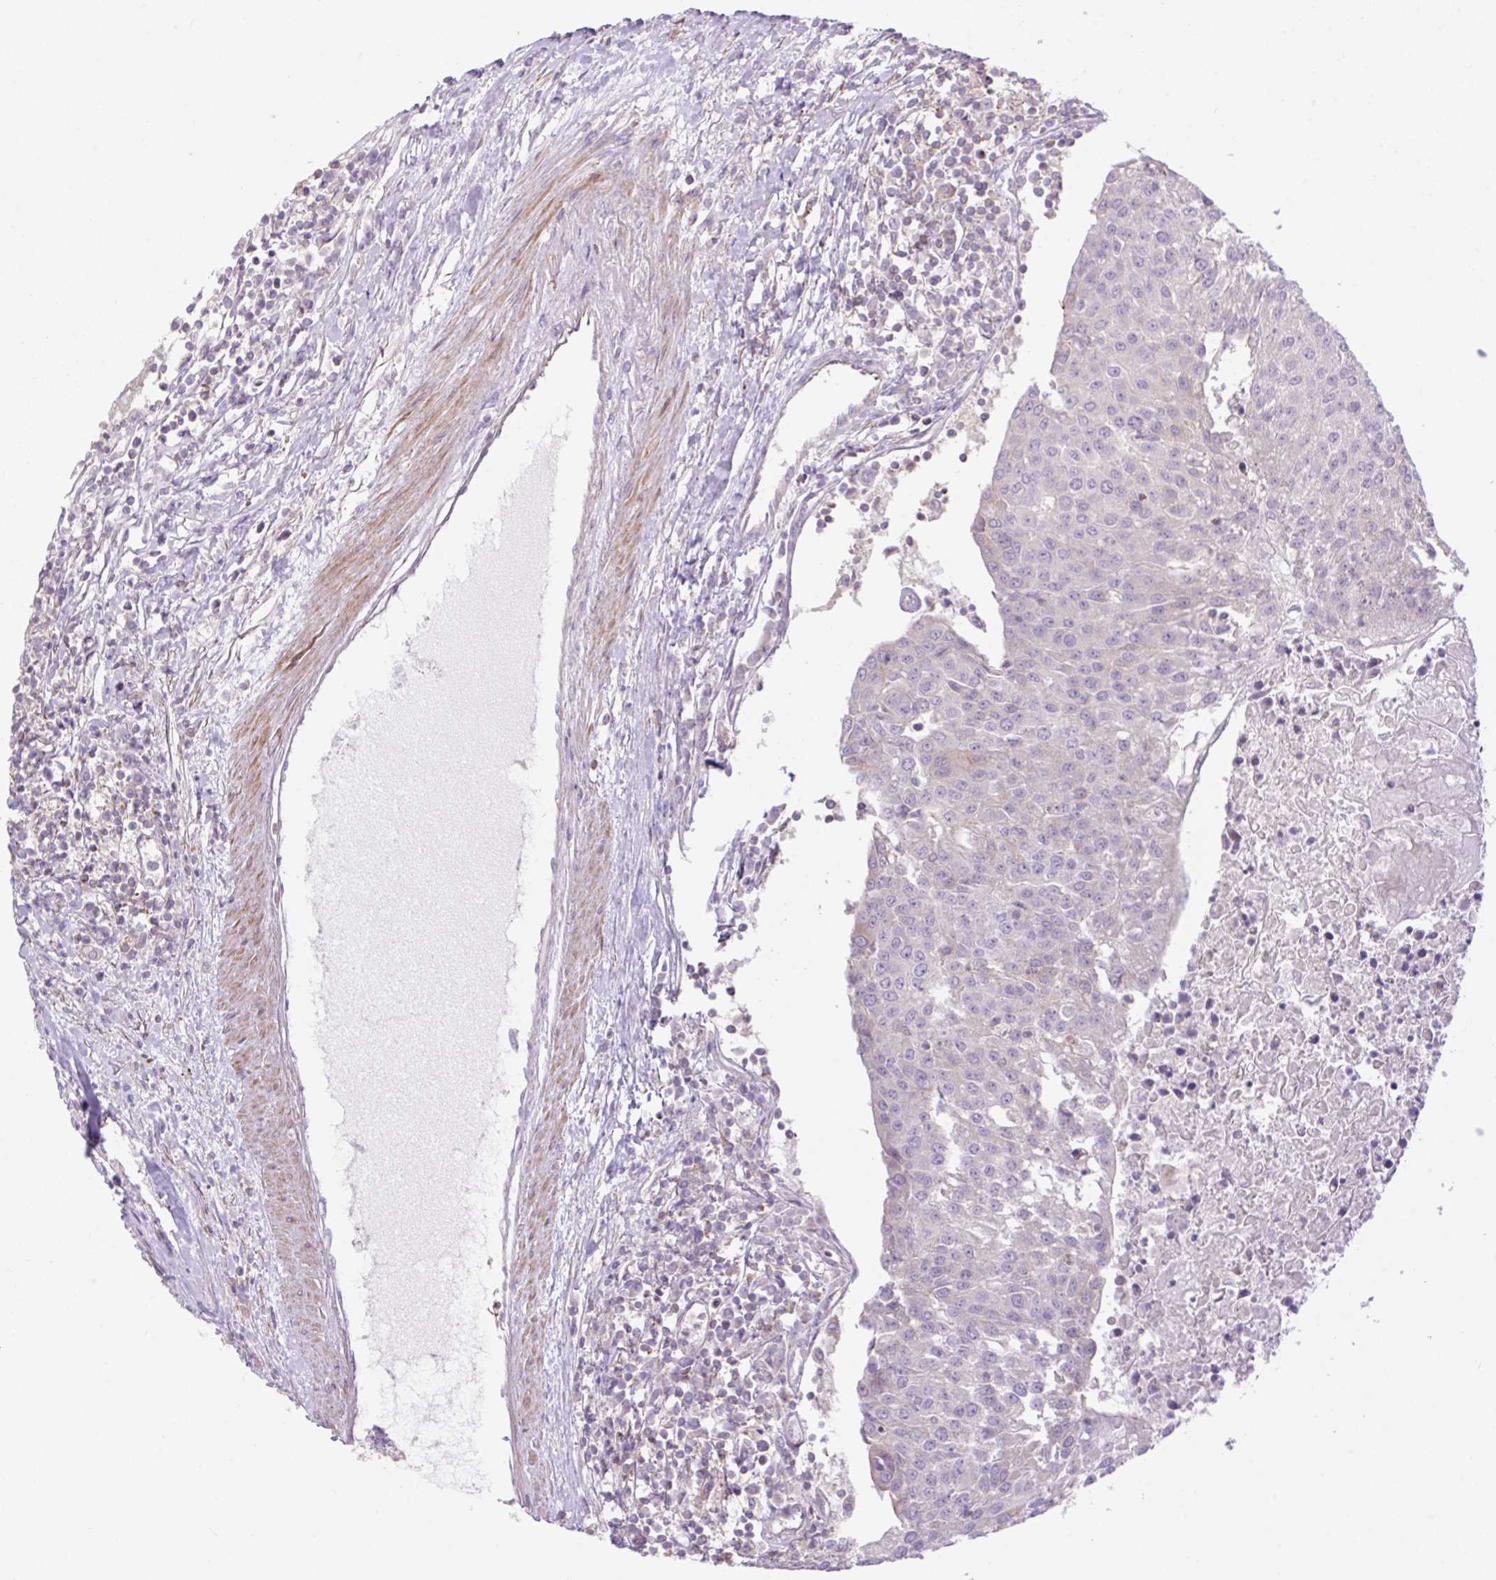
{"staining": {"intensity": "negative", "quantity": "none", "location": "none"}, "tissue": "urothelial cancer", "cell_type": "Tumor cells", "image_type": "cancer", "snomed": [{"axis": "morphology", "description": "Urothelial carcinoma, High grade"}, {"axis": "topography", "description": "Urinary bladder"}], "caption": "The image exhibits no significant expression in tumor cells of high-grade urothelial carcinoma.", "gene": "VPS25", "patient": {"sex": "female", "age": 85}}